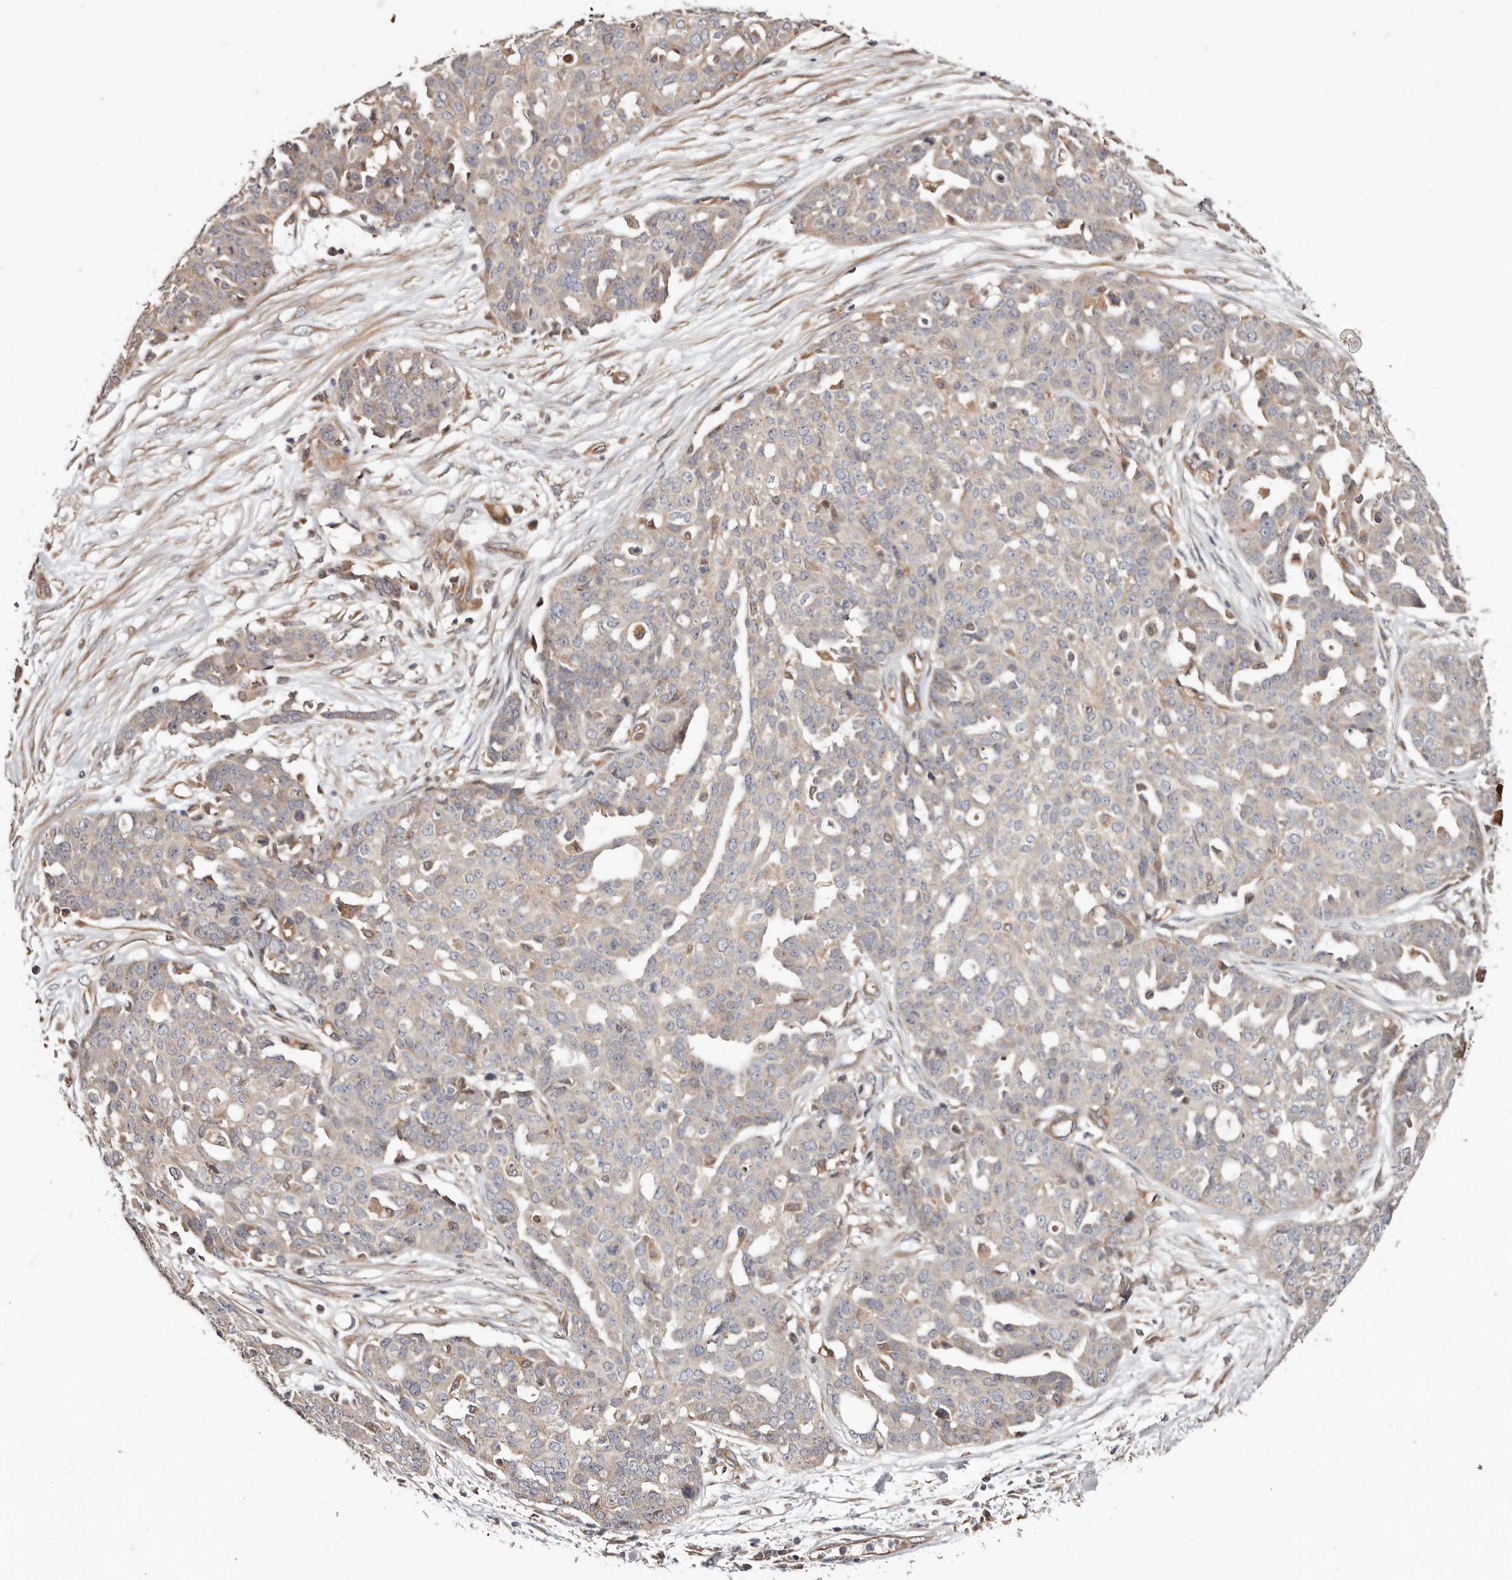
{"staining": {"intensity": "weak", "quantity": "<25%", "location": "cytoplasmic/membranous"}, "tissue": "ovarian cancer", "cell_type": "Tumor cells", "image_type": "cancer", "snomed": [{"axis": "morphology", "description": "Cystadenocarcinoma, serous, NOS"}, {"axis": "topography", "description": "Soft tissue"}, {"axis": "topography", "description": "Ovary"}], "caption": "Photomicrograph shows no significant protein expression in tumor cells of serous cystadenocarcinoma (ovarian).", "gene": "MACF1", "patient": {"sex": "female", "age": 57}}